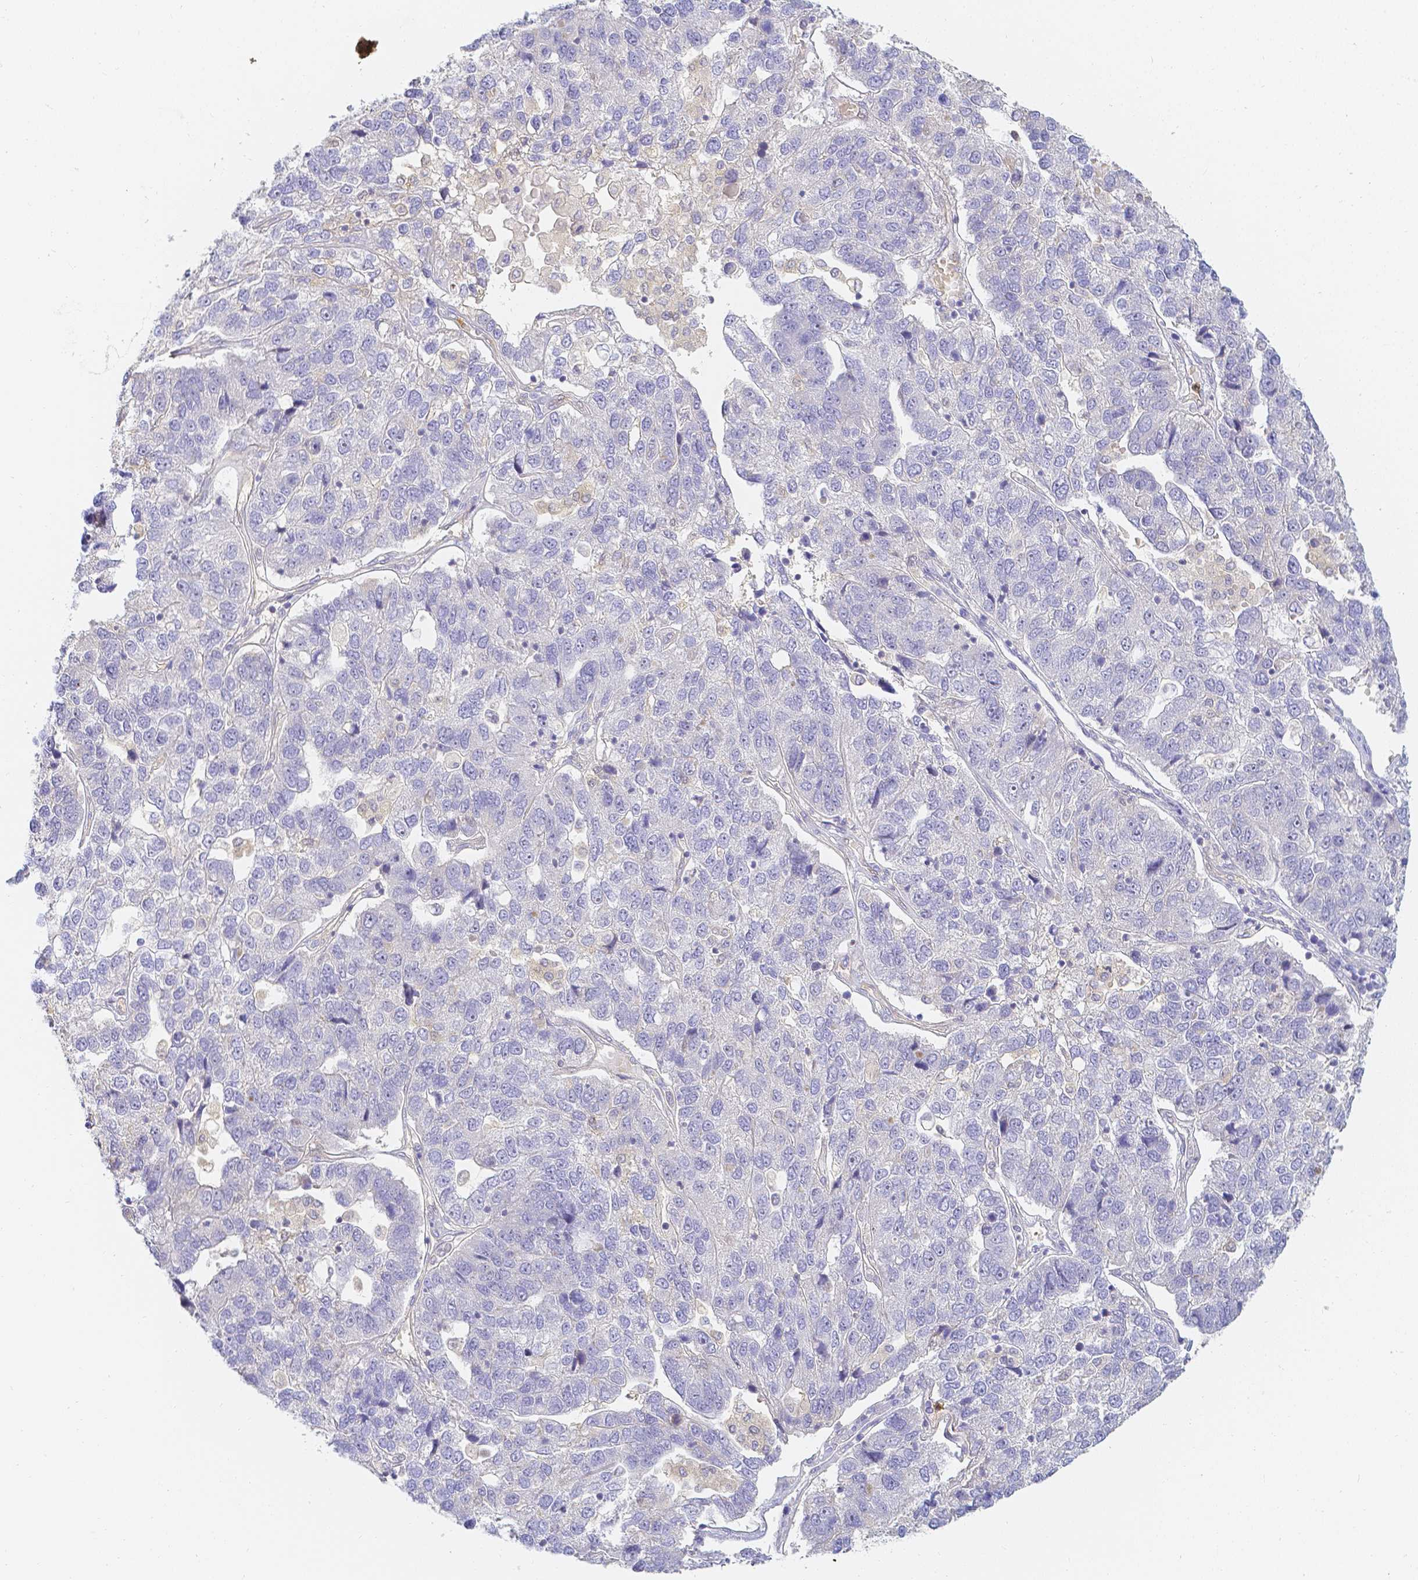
{"staining": {"intensity": "negative", "quantity": "none", "location": "none"}, "tissue": "pancreatic cancer", "cell_type": "Tumor cells", "image_type": "cancer", "snomed": [{"axis": "morphology", "description": "Adenocarcinoma, NOS"}, {"axis": "topography", "description": "Pancreas"}], "caption": "Tumor cells show no significant protein positivity in pancreatic adenocarcinoma.", "gene": "KCNH1", "patient": {"sex": "female", "age": 61}}